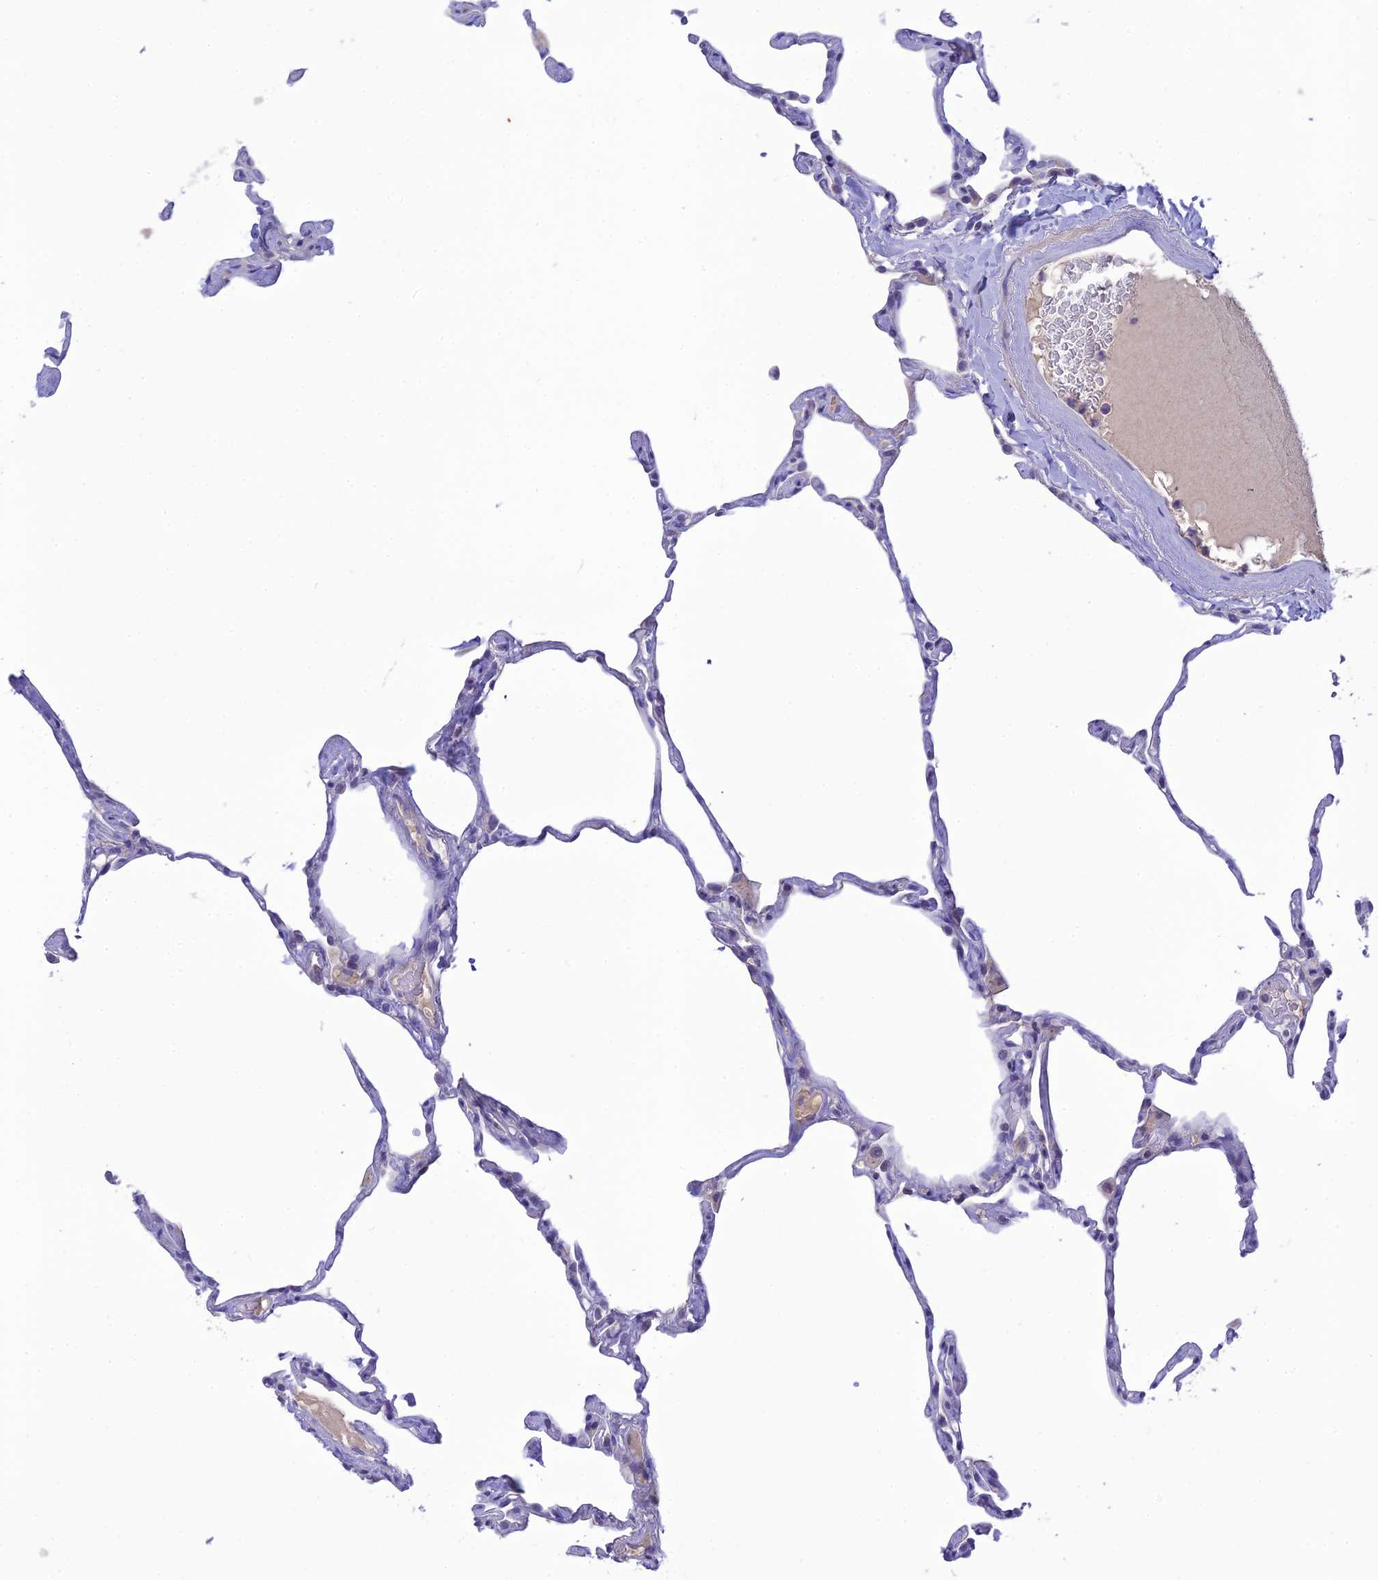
{"staining": {"intensity": "negative", "quantity": "none", "location": "none"}, "tissue": "lung", "cell_type": "Alveolar cells", "image_type": "normal", "snomed": [{"axis": "morphology", "description": "Normal tissue, NOS"}, {"axis": "topography", "description": "Lung"}], "caption": "This is an IHC histopathology image of unremarkable lung. There is no positivity in alveolar cells.", "gene": "XPO7", "patient": {"sex": "male", "age": 65}}